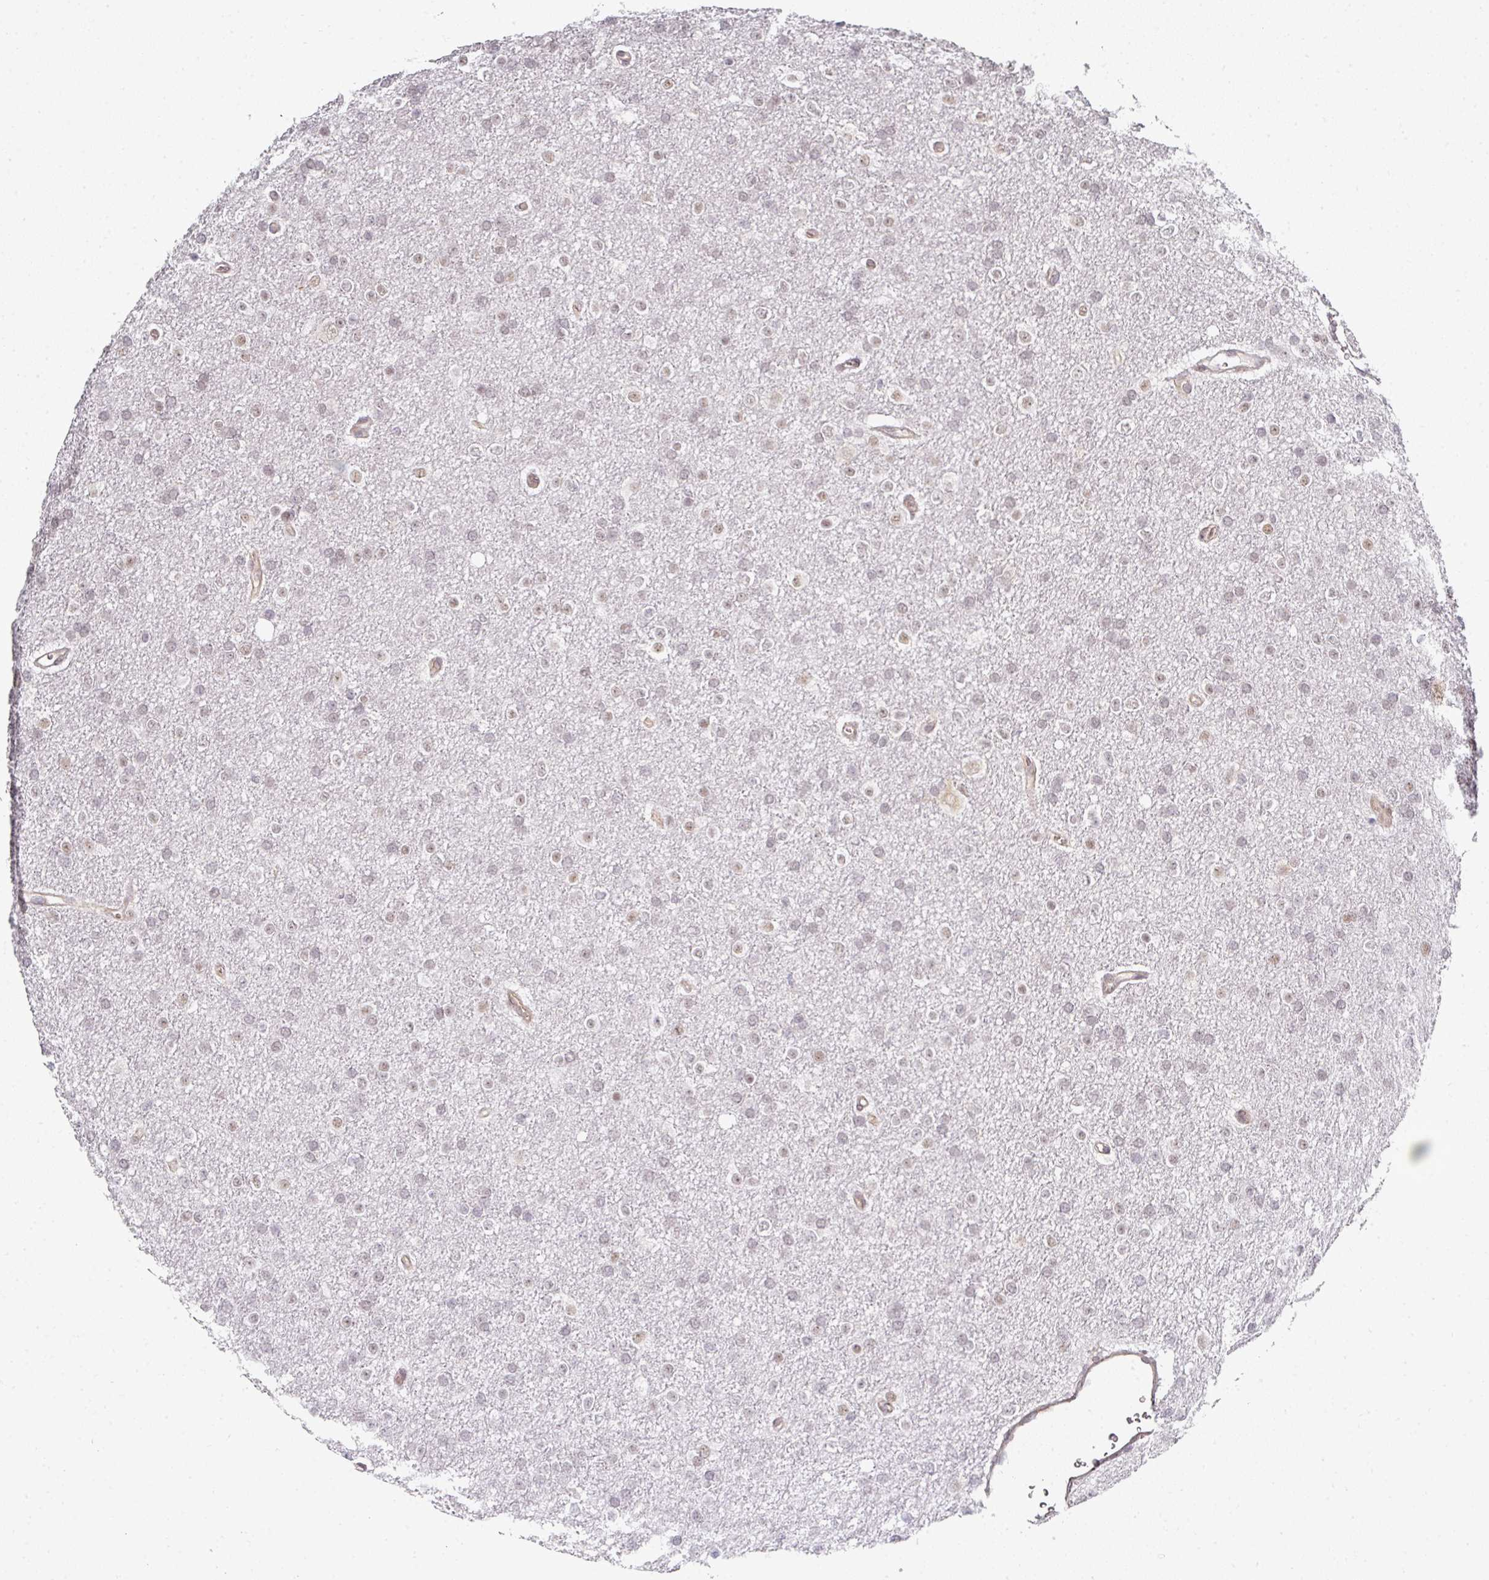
{"staining": {"intensity": "weak", "quantity": "25%-75%", "location": "nuclear"}, "tissue": "glioma", "cell_type": "Tumor cells", "image_type": "cancer", "snomed": [{"axis": "morphology", "description": "Glioma, malignant, Low grade"}, {"axis": "topography", "description": "Brain"}], "caption": "IHC image of neoplastic tissue: human malignant glioma (low-grade) stained using immunohistochemistry (IHC) exhibits low levels of weak protein expression localized specifically in the nuclear of tumor cells, appearing as a nuclear brown color.", "gene": "TMCC1", "patient": {"sex": "female", "age": 34}}